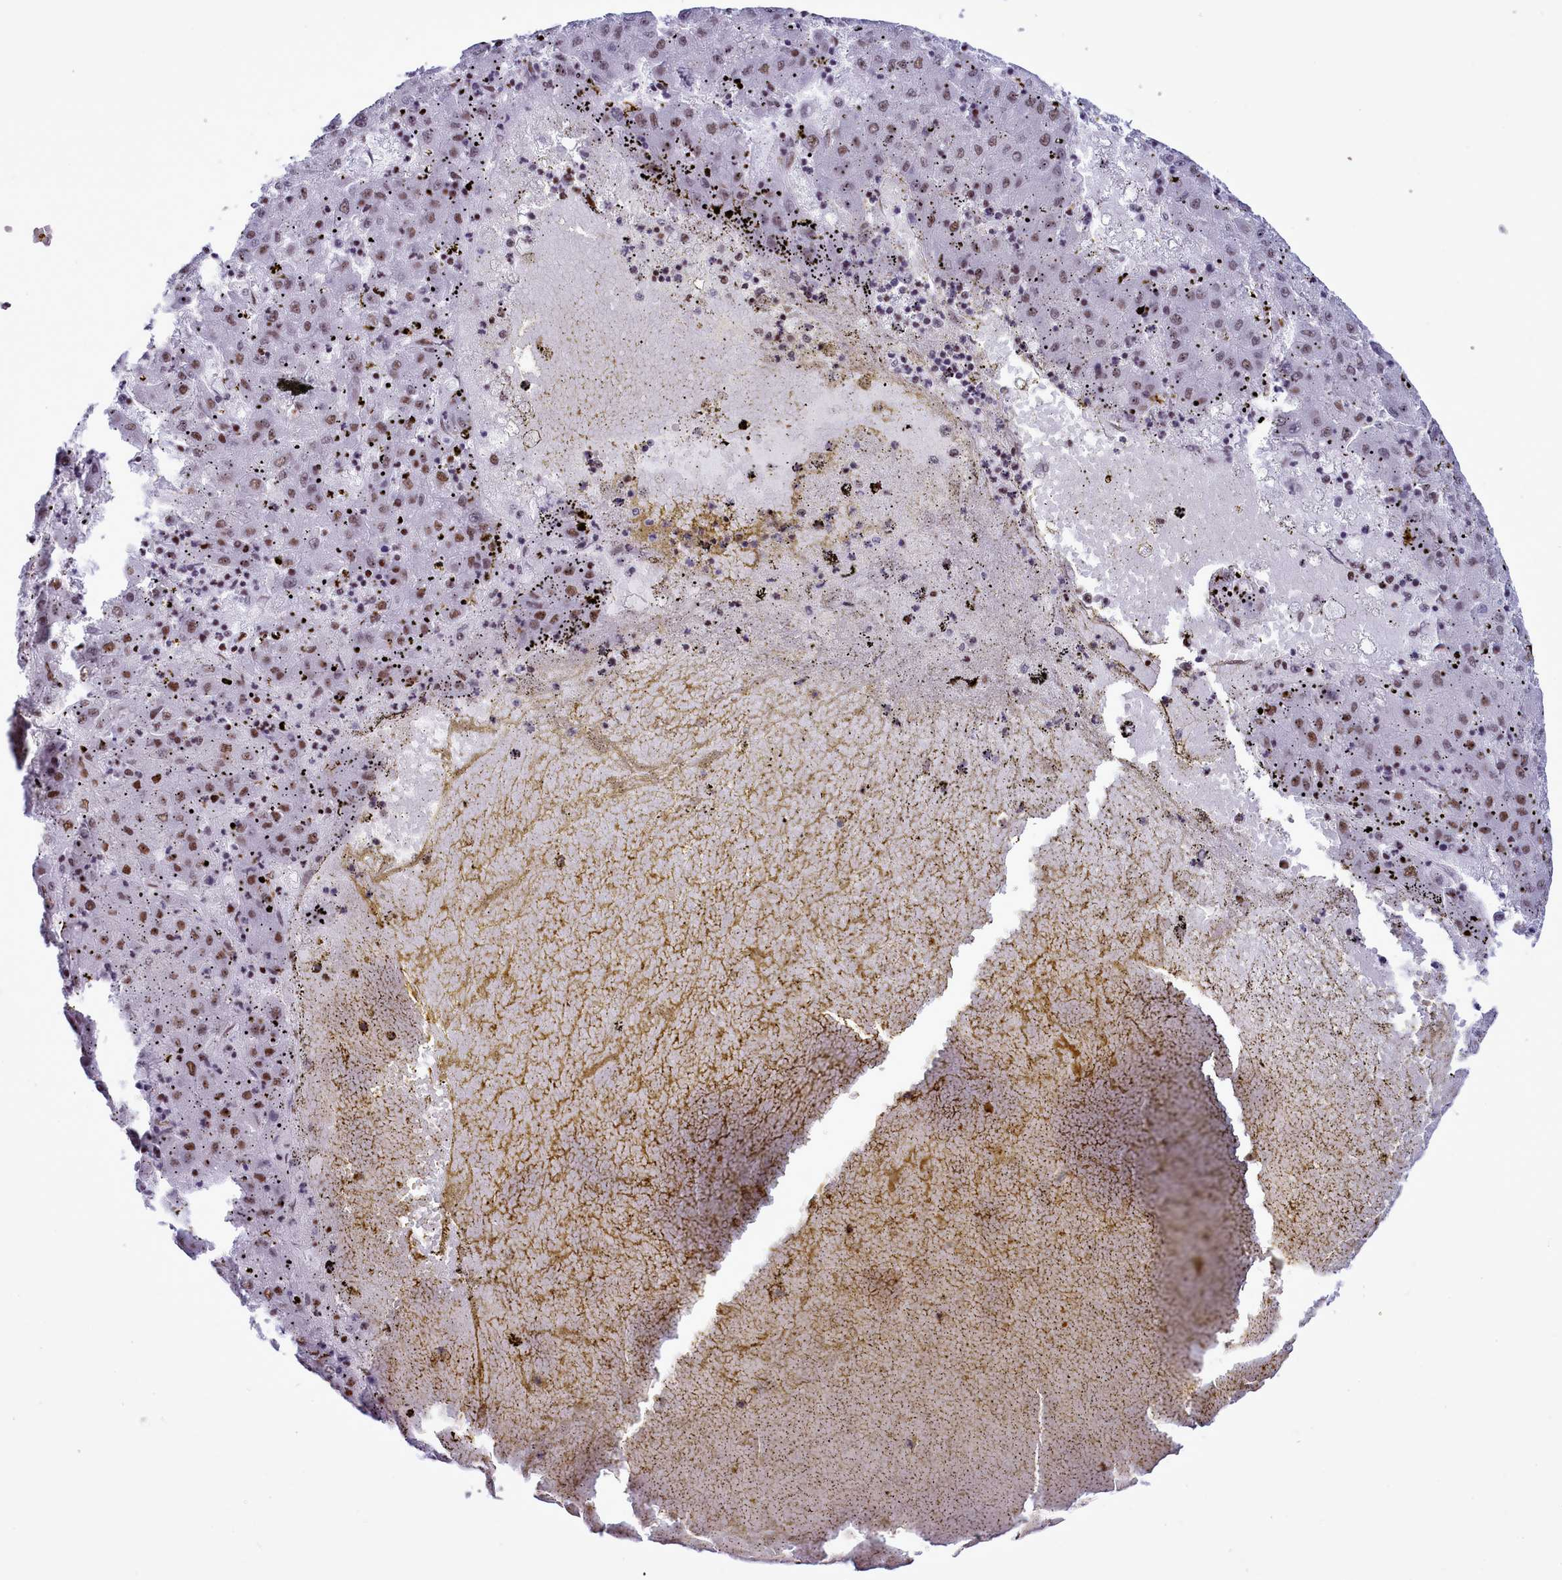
{"staining": {"intensity": "weak", "quantity": ">75%", "location": "nuclear"}, "tissue": "liver cancer", "cell_type": "Tumor cells", "image_type": "cancer", "snomed": [{"axis": "morphology", "description": "Carcinoma, Hepatocellular, NOS"}, {"axis": "topography", "description": "Liver"}], "caption": "Immunohistochemistry (IHC) (DAB) staining of human liver hepatocellular carcinoma reveals weak nuclear protein expression in approximately >75% of tumor cells.", "gene": "RALY", "patient": {"sex": "male", "age": 72}}